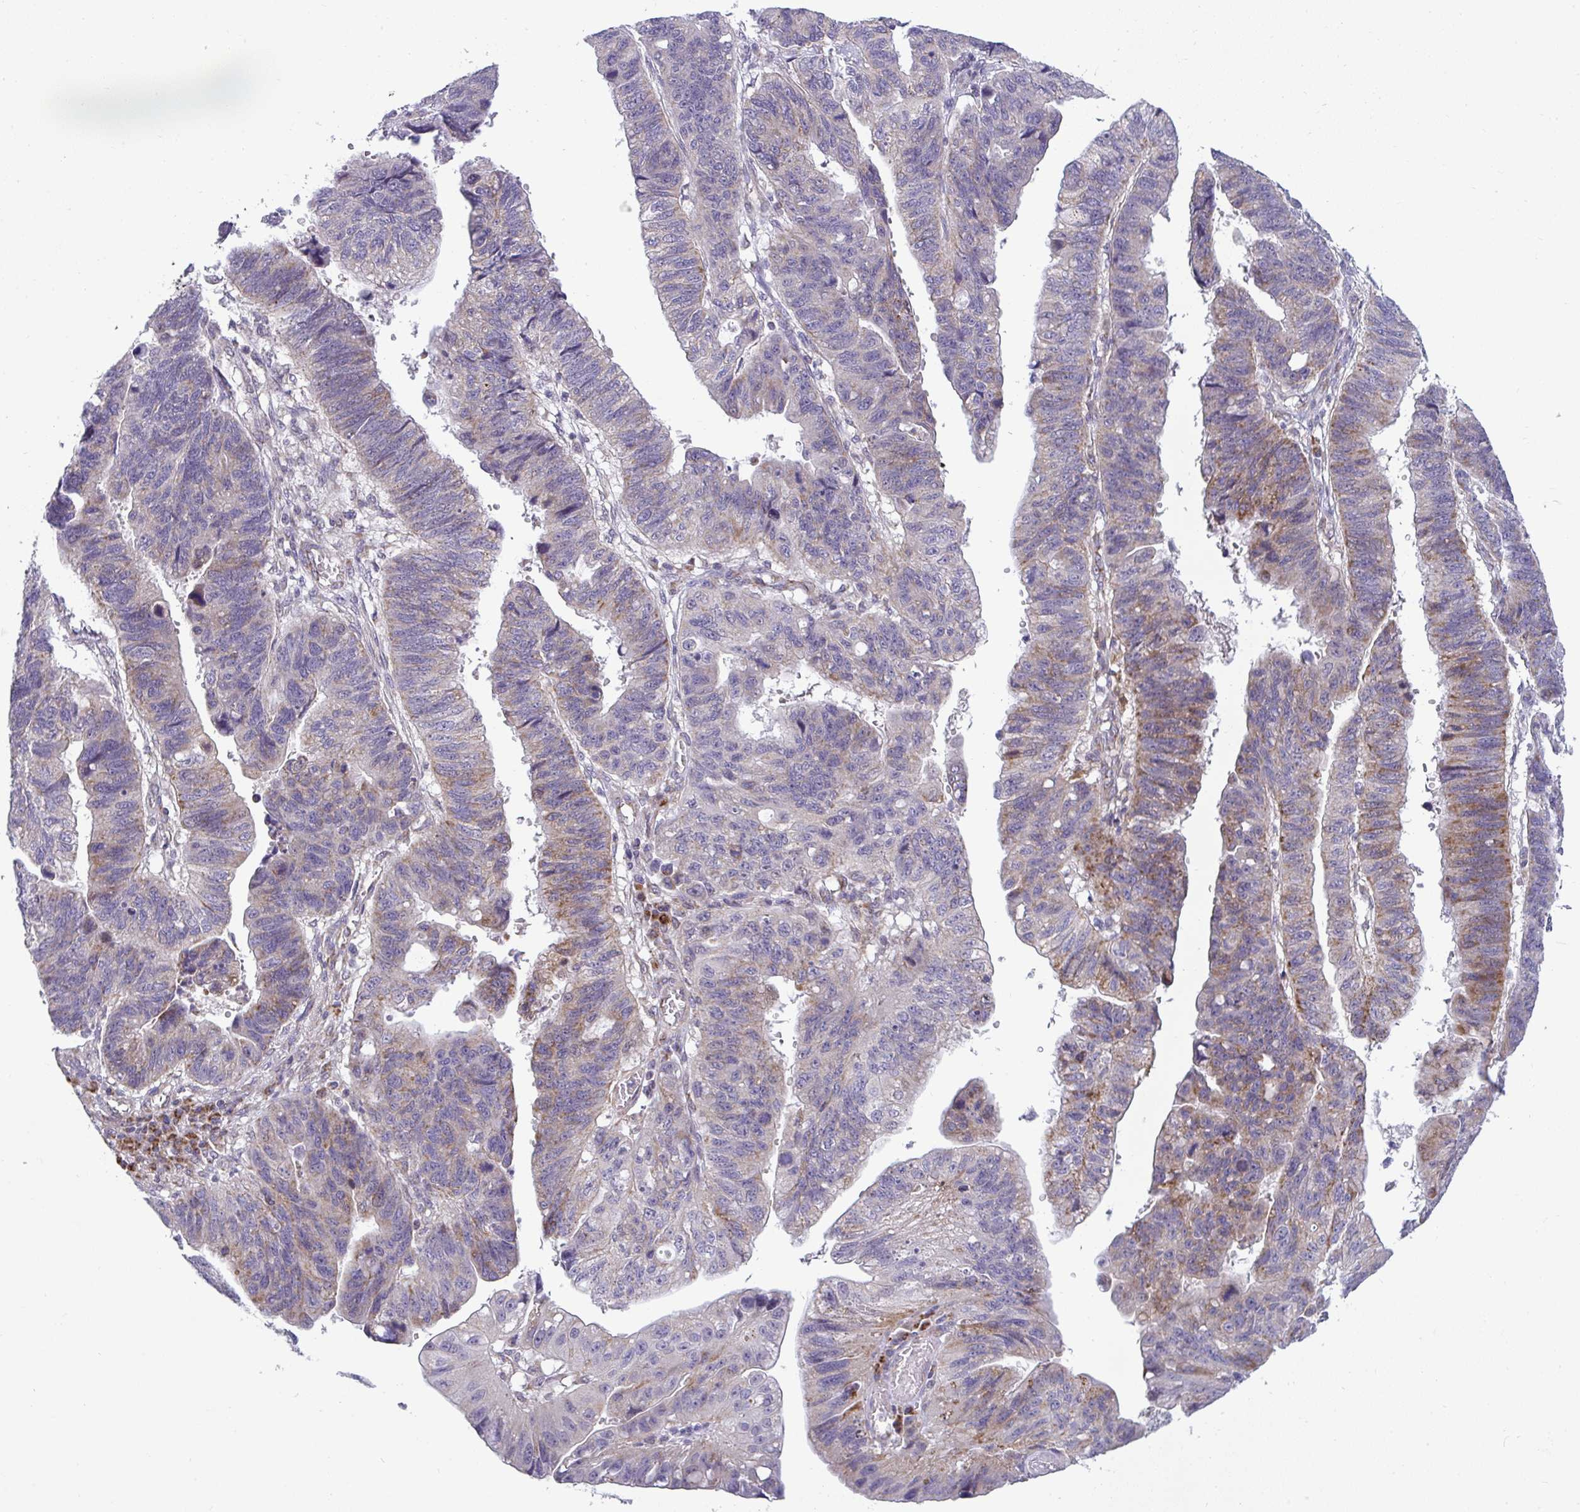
{"staining": {"intensity": "moderate", "quantity": "<25%", "location": "cytoplasmic/membranous"}, "tissue": "stomach cancer", "cell_type": "Tumor cells", "image_type": "cancer", "snomed": [{"axis": "morphology", "description": "Adenocarcinoma, NOS"}, {"axis": "topography", "description": "Stomach"}], "caption": "Protein expression analysis of adenocarcinoma (stomach) demonstrates moderate cytoplasmic/membranous positivity in approximately <25% of tumor cells.", "gene": "SRRM4", "patient": {"sex": "male", "age": 59}}